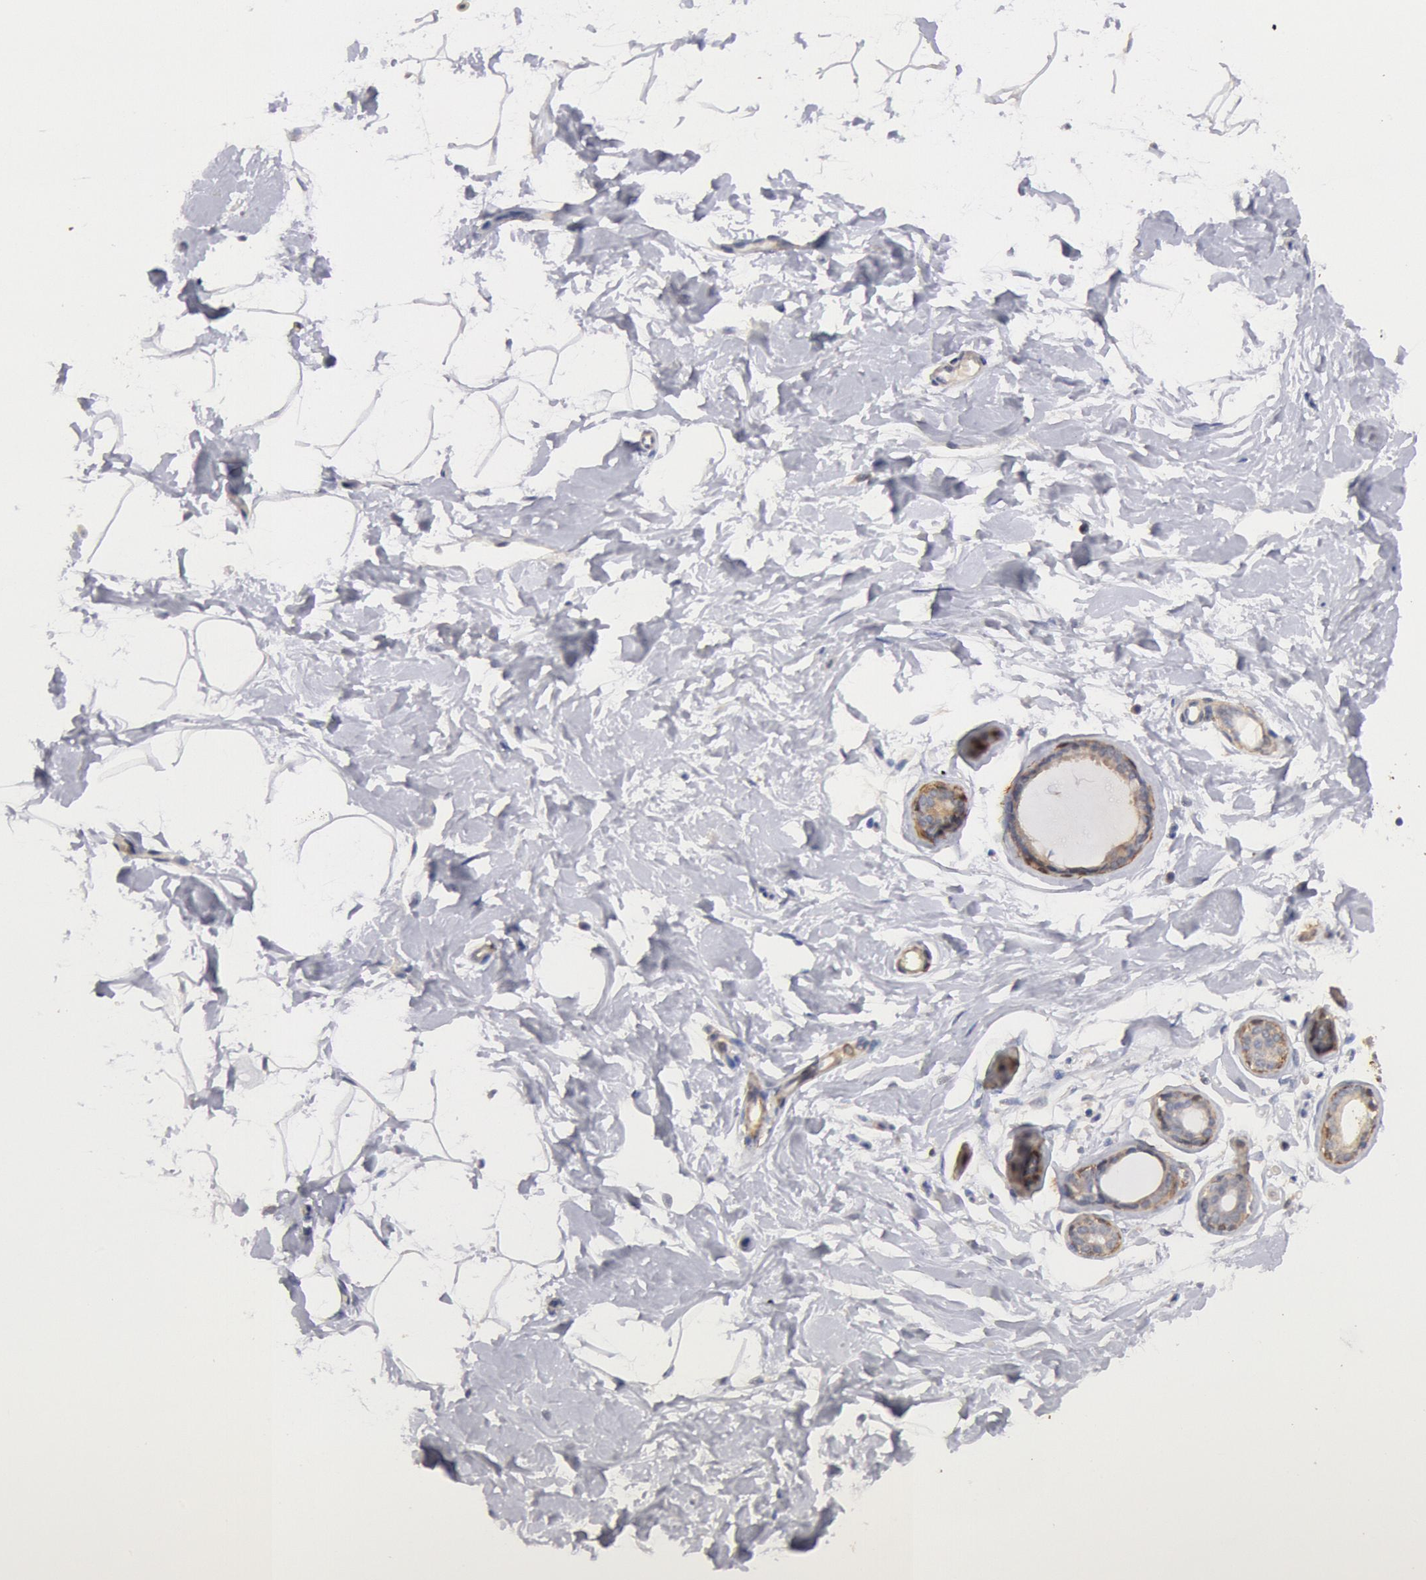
{"staining": {"intensity": "negative", "quantity": "none", "location": "none"}, "tissue": "breast", "cell_type": "Adipocytes", "image_type": "normal", "snomed": [{"axis": "morphology", "description": "Normal tissue, NOS"}, {"axis": "topography", "description": "Breast"}], "caption": "A photomicrograph of breast stained for a protein demonstrates no brown staining in adipocytes.", "gene": "TMED8", "patient": {"sex": "female", "age": 23}}